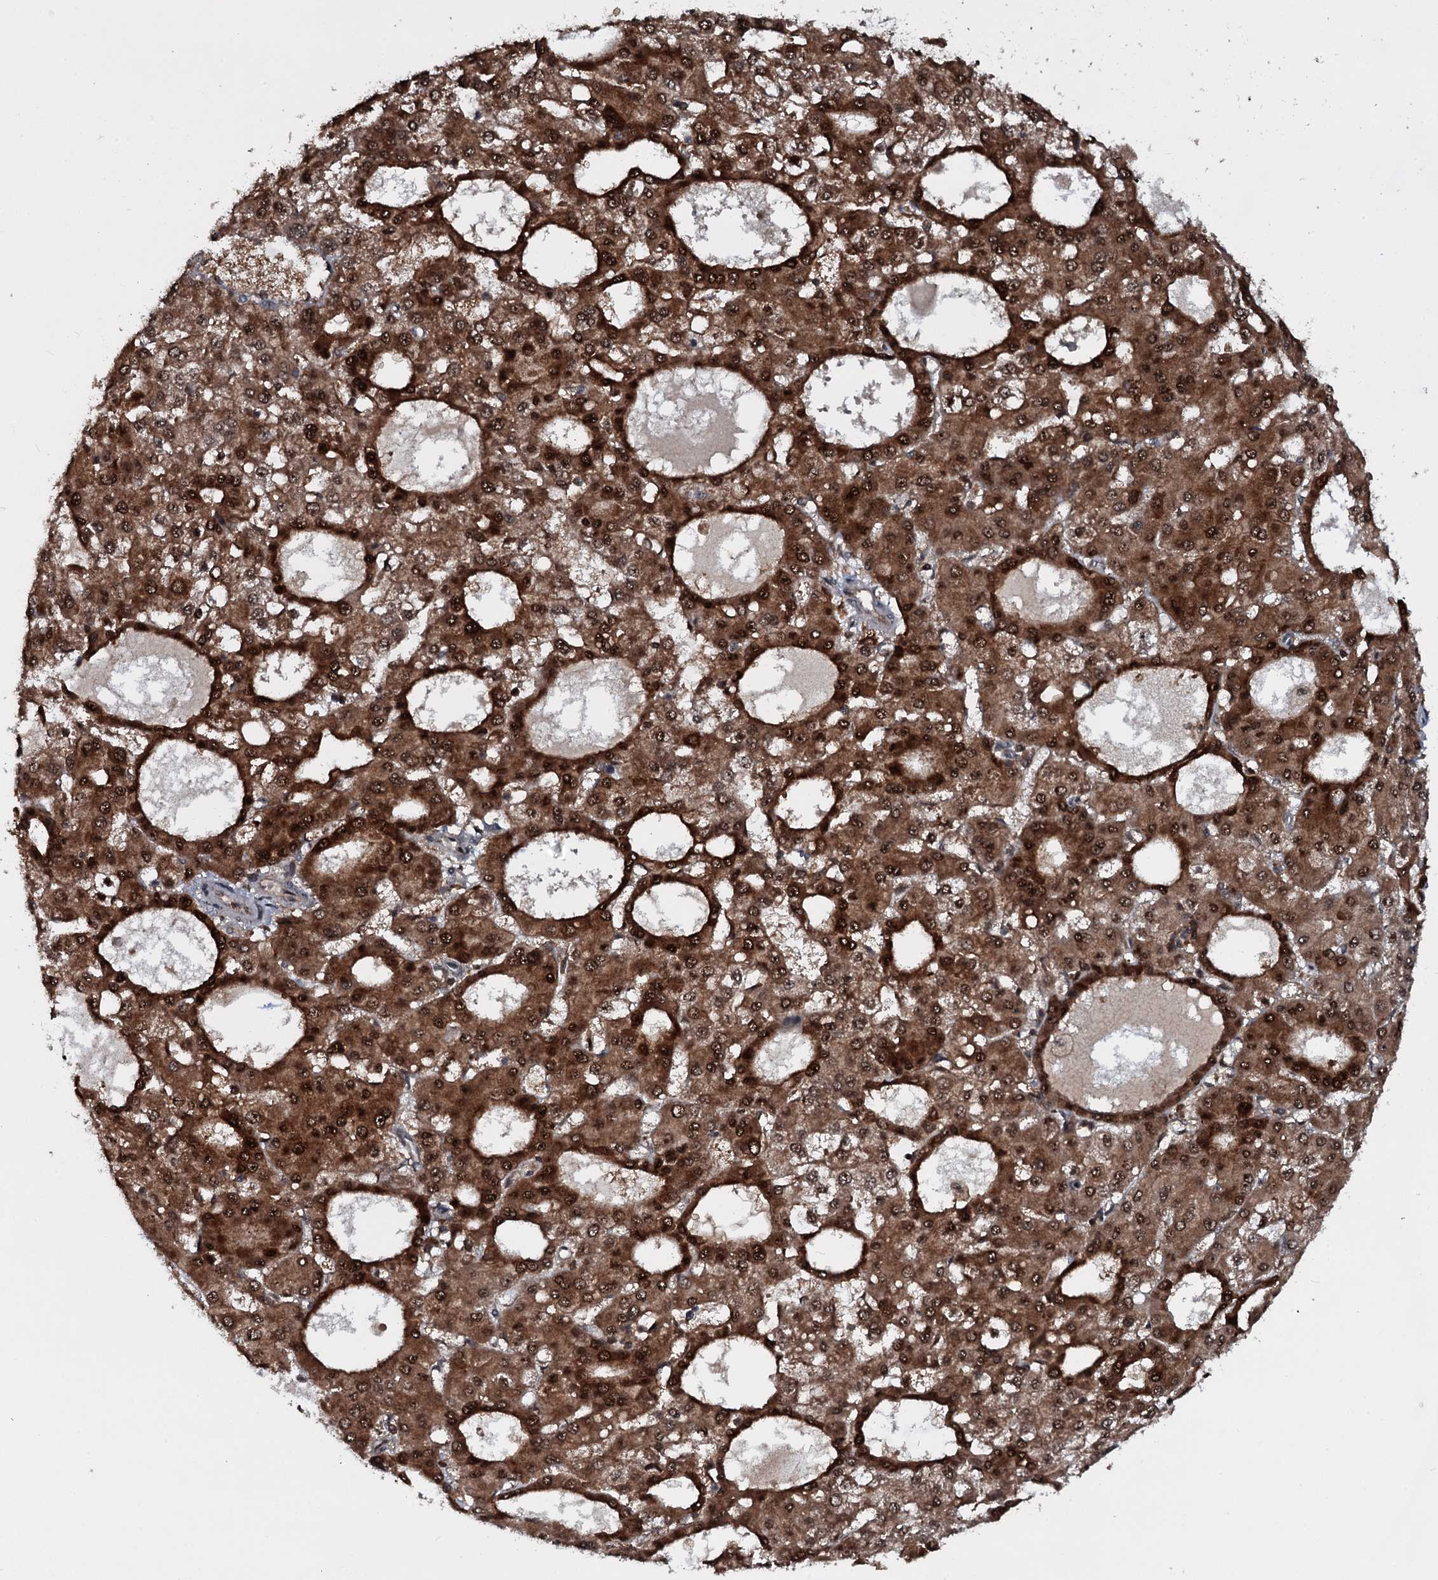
{"staining": {"intensity": "strong", "quantity": ">75%", "location": "cytoplasmic/membranous,nuclear"}, "tissue": "liver cancer", "cell_type": "Tumor cells", "image_type": "cancer", "snomed": [{"axis": "morphology", "description": "Carcinoma, Hepatocellular, NOS"}, {"axis": "topography", "description": "Liver"}], "caption": "Tumor cells display high levels of strong cytoplasmic/membranous and nuclear expression in about >75% of cells in liver cancer.", "gene": "HDDC3", "patient": {"sex": "male", "age": 47}}